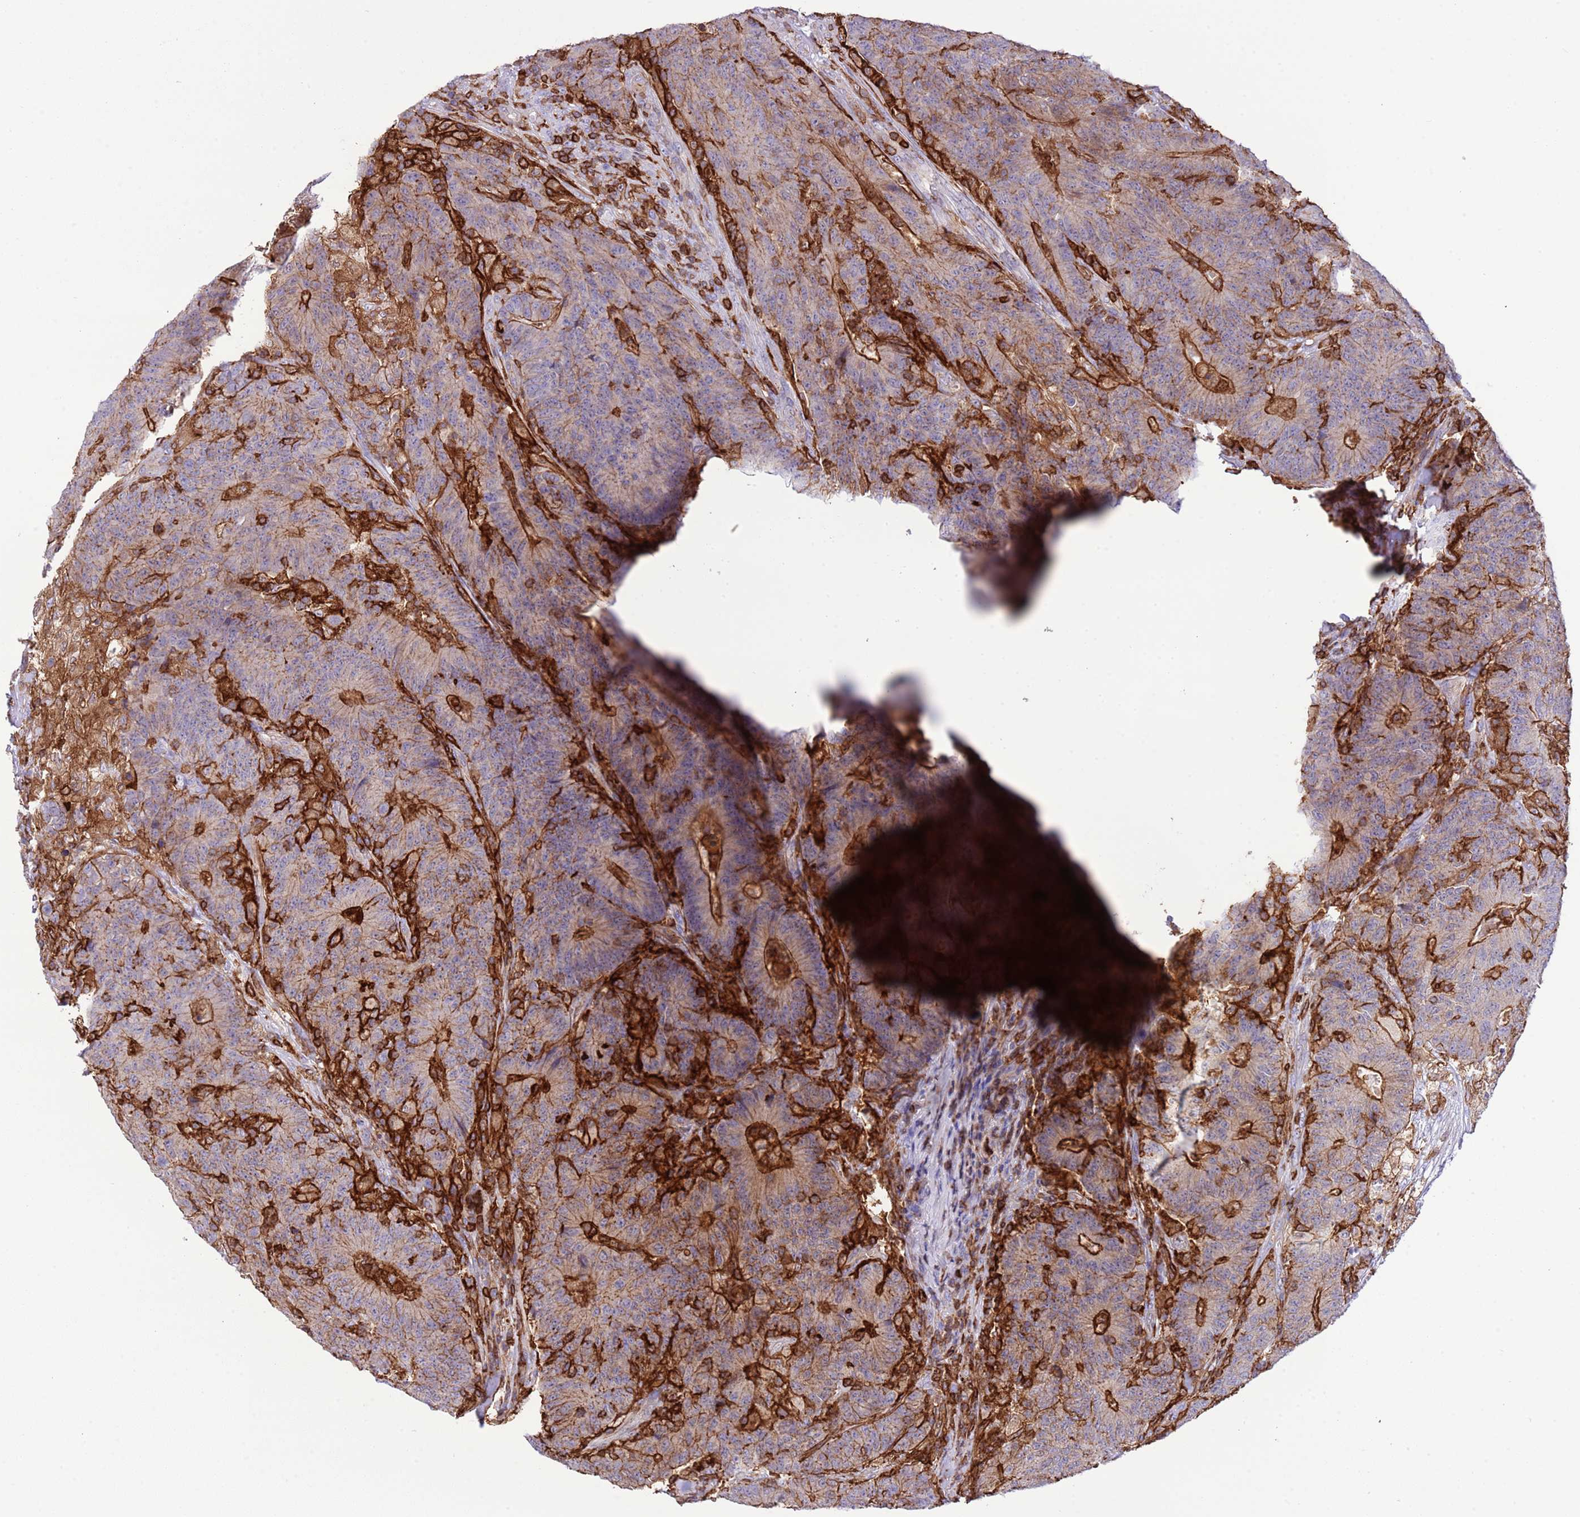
{"staining": {"intensity": "strong", "quantity": "<25%", "location": "cytoplasmic/membranous"}, "tissue": "colorectal cancer", "cell_type": "Tumor cells", "image_type": "cancer", "snomed": [{"axis": "morphology", "description": "Adenocarcinoma, NOS"}, {"axis": "topography", "description": "Colon"}], "caption": "High-magnification brightfield microscopy of adenocarcinoma (colorectal) stained with DAB (3,3'-diaminobenzidine) (brown) and counterstained with hematoxylin (blue). tumor cells exhibit strong cytoplasmic/membranous expression is identified in approximately<25% of cells. The staining is performed using DAB (3,3'-diaminobenzidine) brown chromogen to label protein expression. The nuclei are counter-stained blue using hematoxylin.", "gene": "EFHD2", "patient": {"sex": "female", "age": 75}}